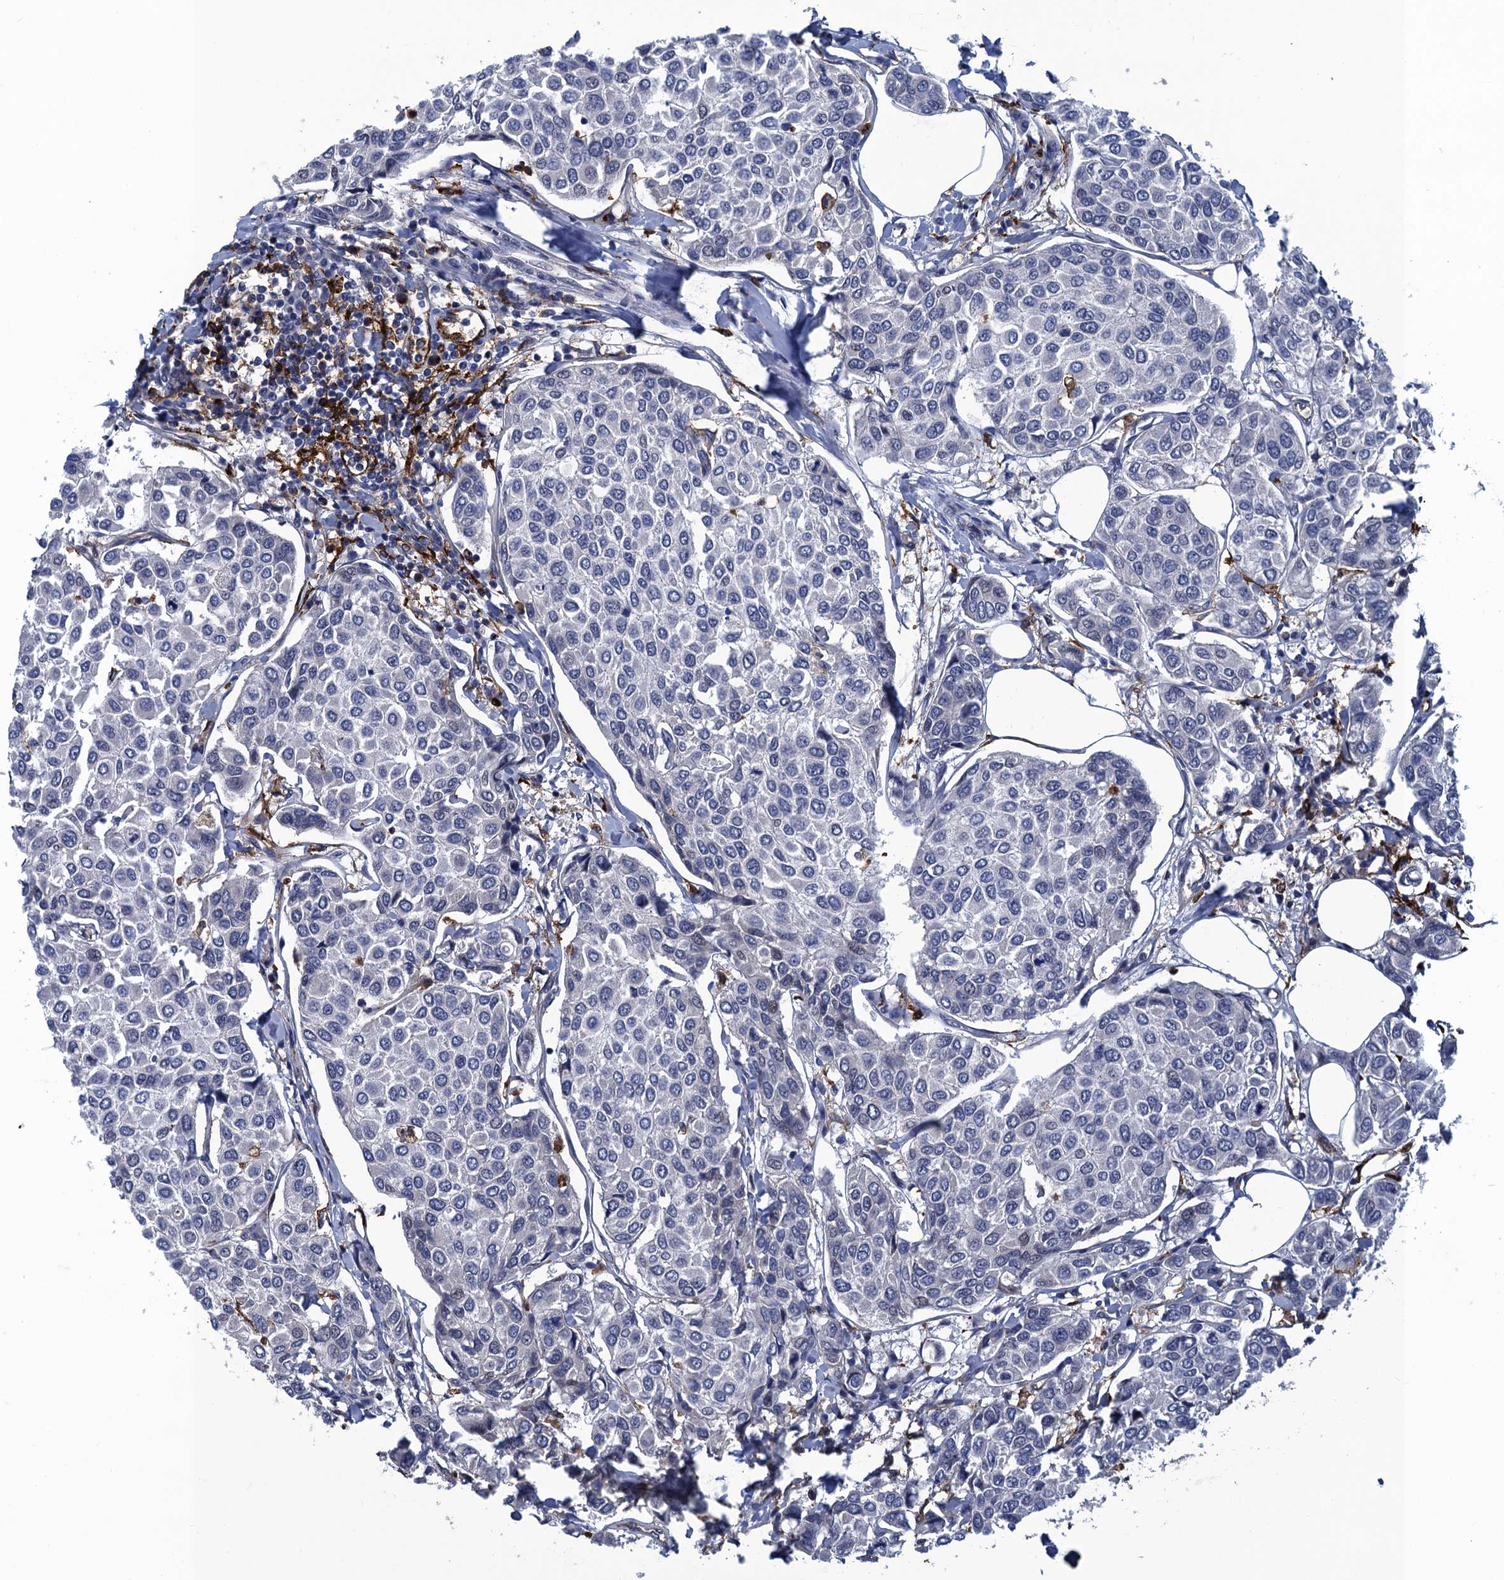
{"staining": {"intensity": "negative", "quantity": "none", "location": "none"}, "tissue": "breast cancer", "cell_type": "Tumor cells", "image_type": "cancer", "snomed": [{"axis": "morphology", "description": "Duct carcinoma"}, {"axis": "topography", "description": "Breast"}], "caption": "Tumor cells show no significant protein expression in breast cancer. Brightfield microscopy of IHC stained with DAB (3,3'-diaminobenzidine) (brown) and hematoxylin (blue), captured at high magnification.", "gene": "DNHD1", "patient": {"sex": "female", "age": 55}}